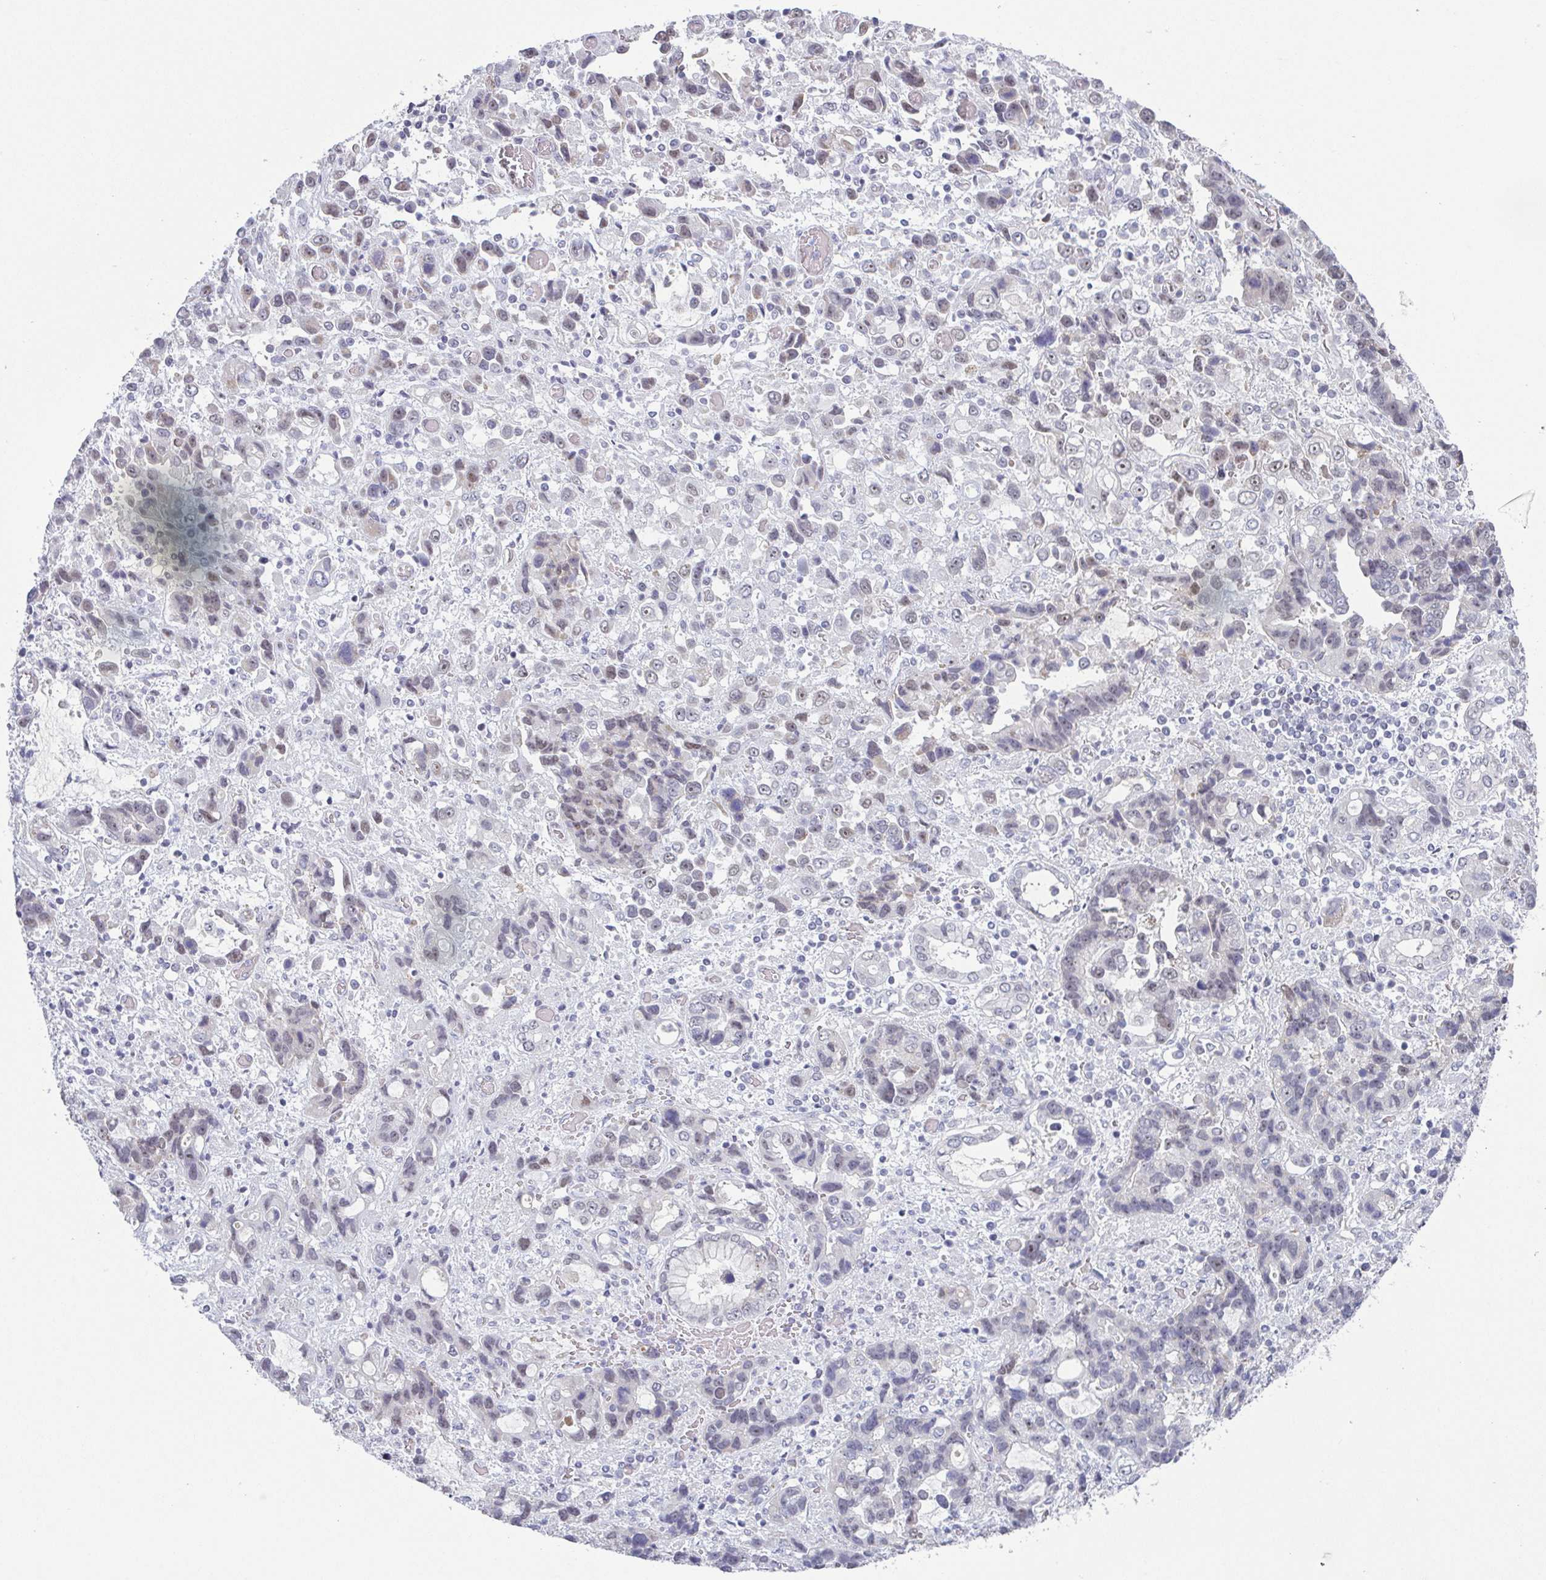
{"staining": {"intensity": "negative", "quantity": "none", "location": "none"}, "tissue": "stomach cancer", "cell_type": "Tumor cells", "image_type": "cancer", "snomed": [{"axis": "morphology", "description": "Adenocarcinoma, NOS"}, {"axis": "topography", "description": "Stomach, upper"}], "caption": "Tumor cells show no significant protein expression in stomach adenocarcinoma. (DAB immunohistochemistry with hematoxylin counter stain).", "gene": "EXOSC7", "patient": {"sex": "female", "age": 81}}